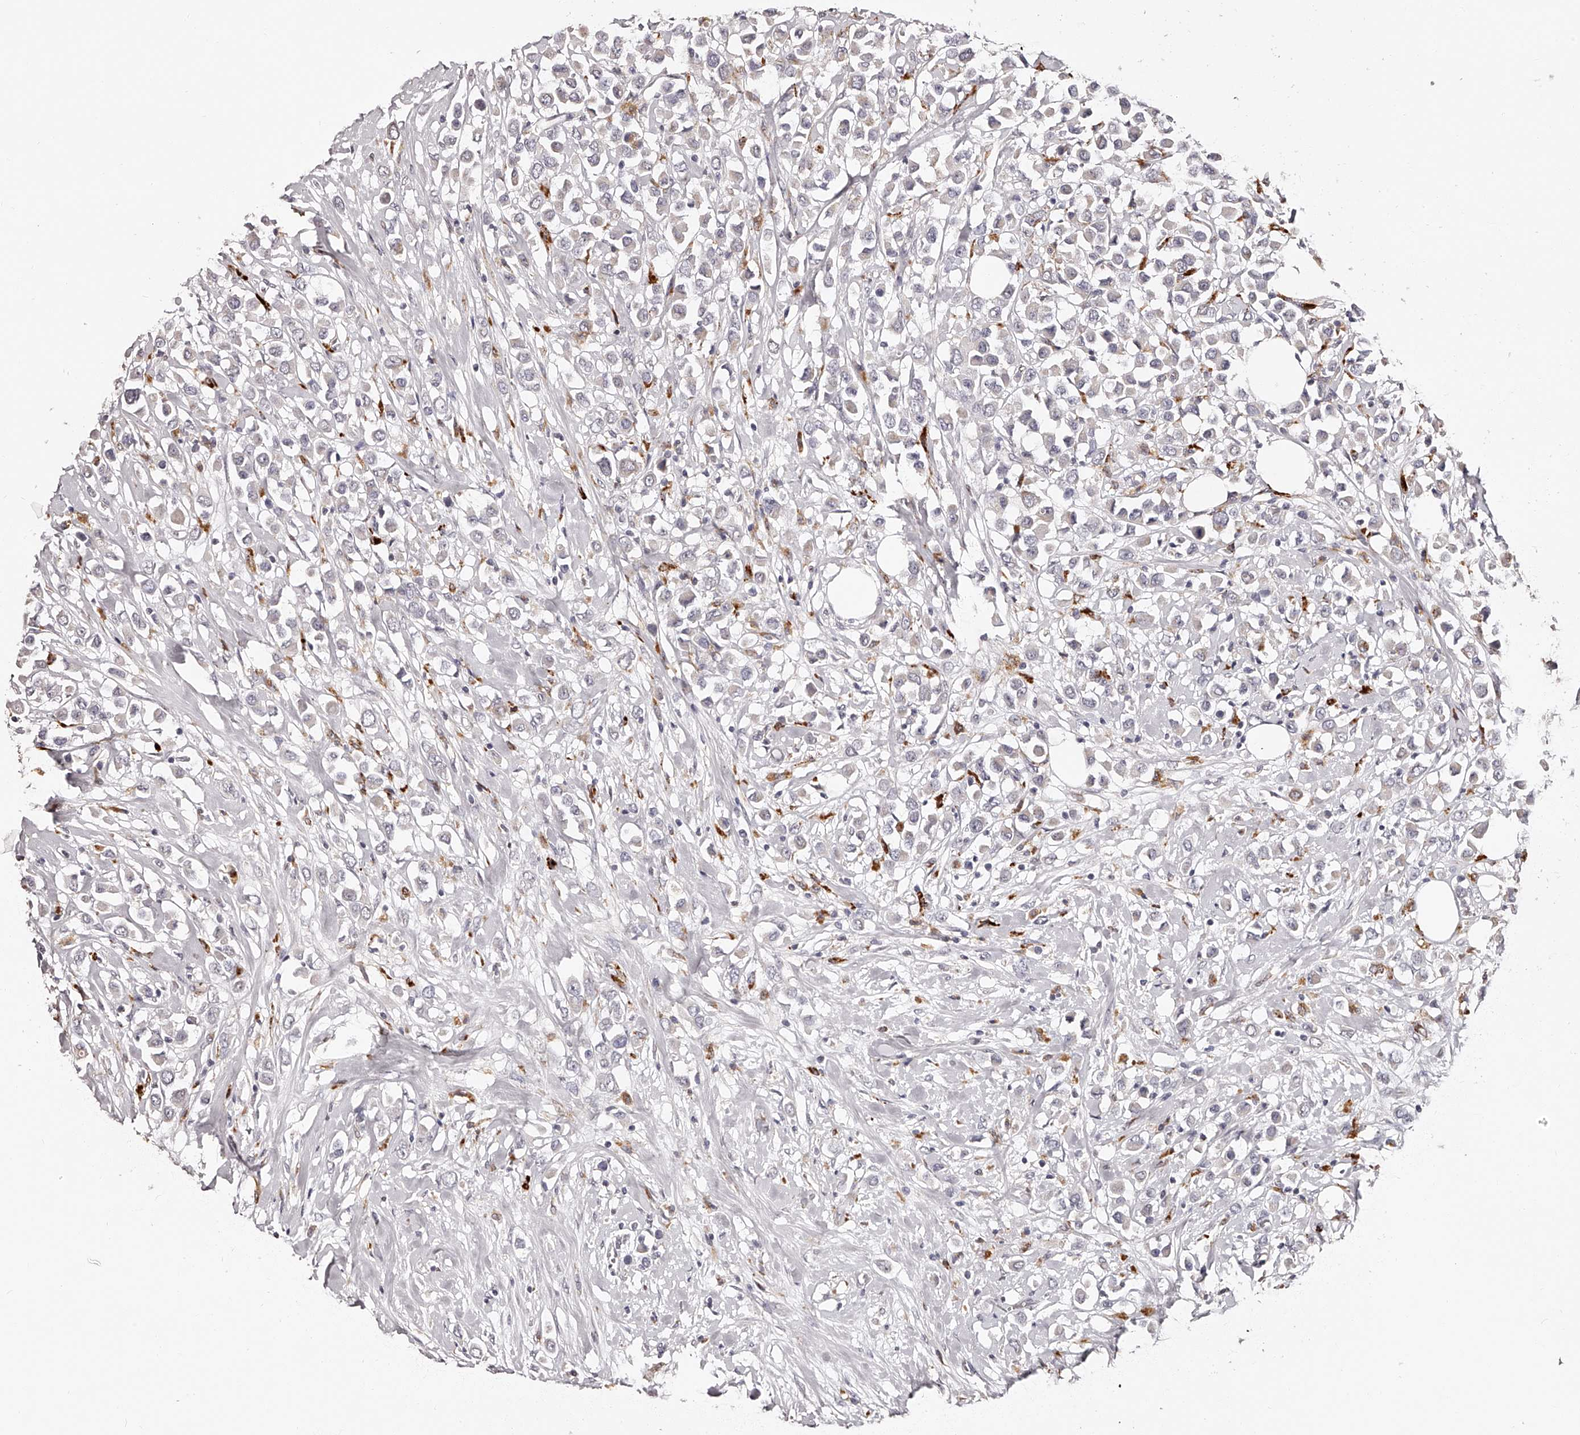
{"staining": {"intensity": "negative", "quantity": "none", "location": "none"}, "tissue": "breast cancer", "cell_type": "Tumor cells", "image_type": "cancer", "snomed": [{"axis": "morphology", "description": "Duct carcinoma"}, {"axis": "topography", "description": "Breast"}], "caption": "DAB immunohistochemical staining of human breast cancer demonstrates no significant positivity in tumor cells. (DAB IHC with hematoxylin counter stain).", "gene": "SLC35D3", "patient": {"sex": "female", "age": 61}}